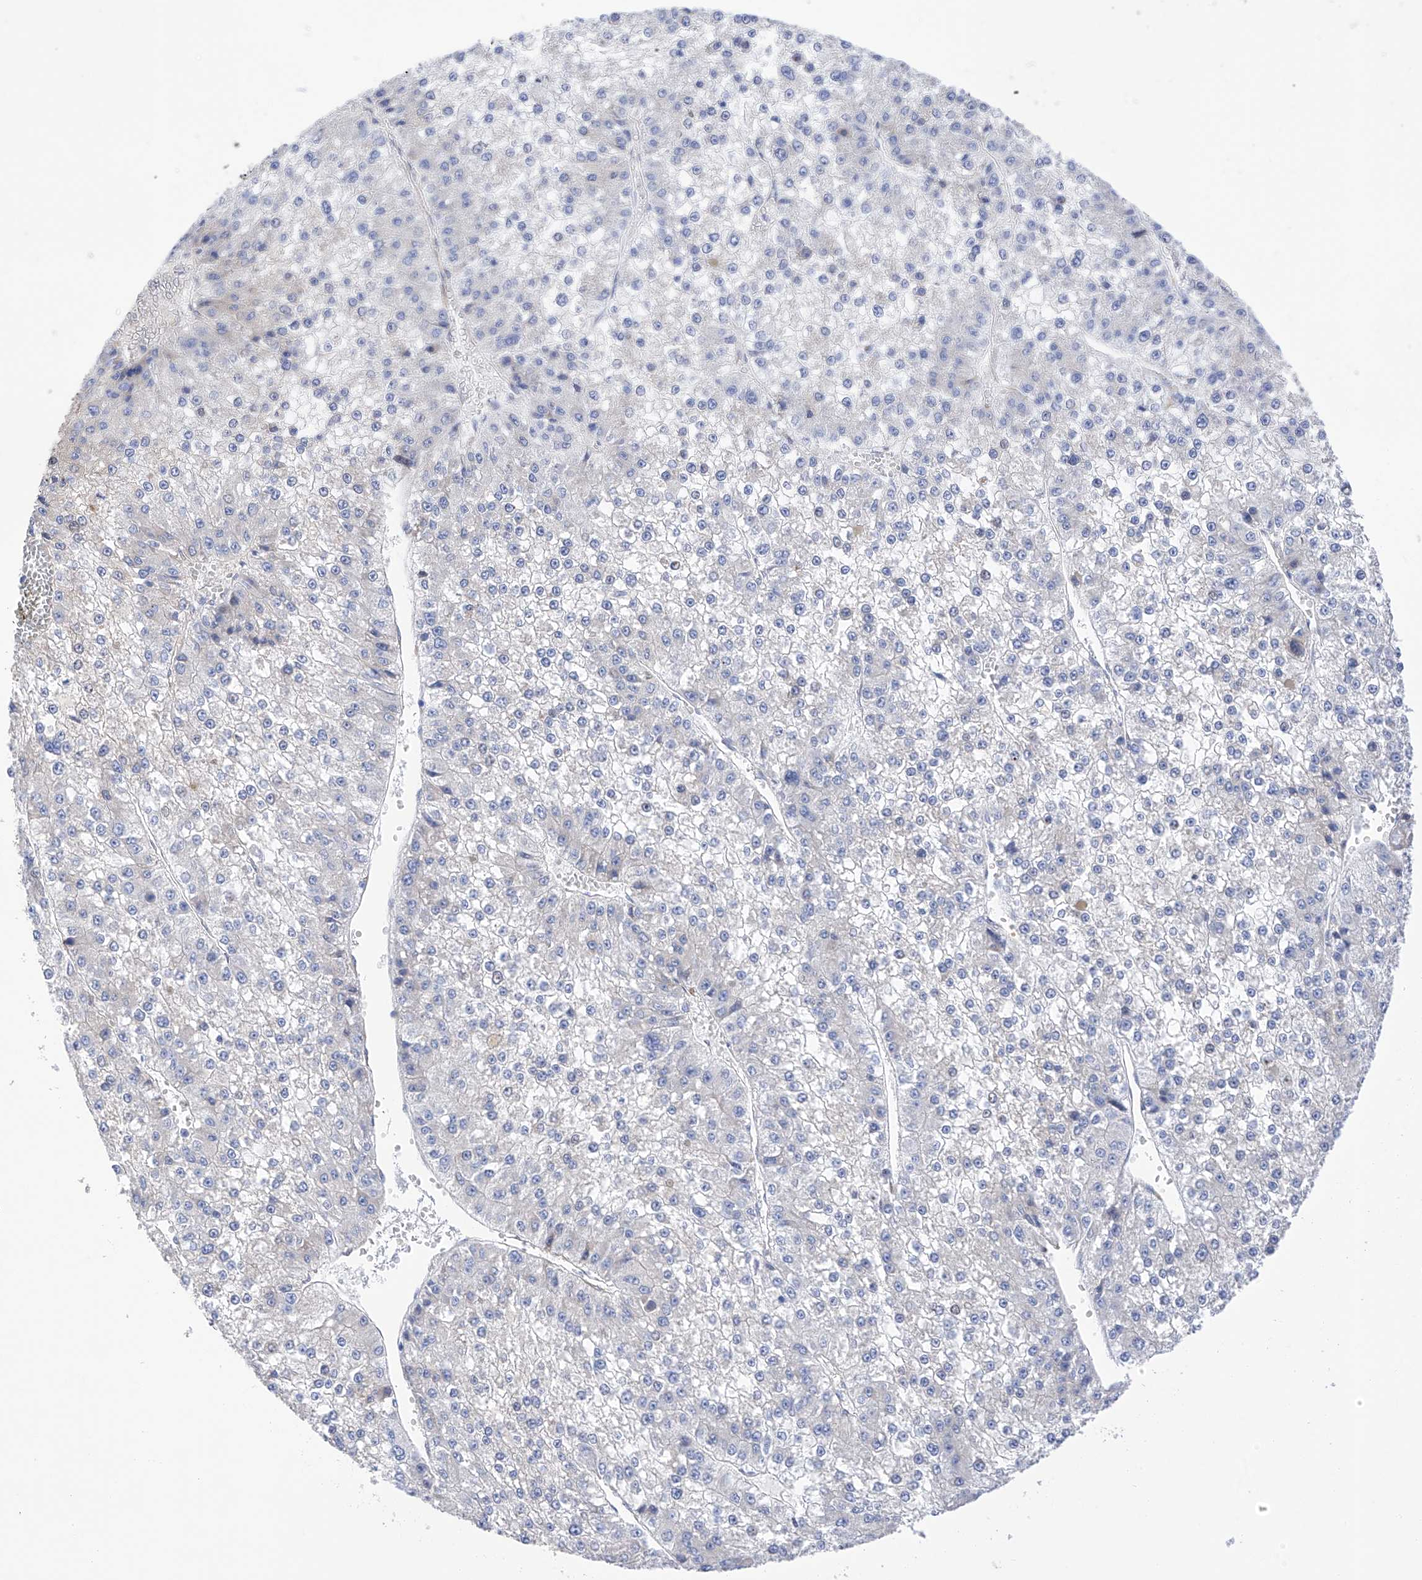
{"staining": {"intensity": "negative", "quantity": "none", "location": "none"}, "tissue": "liver cancer", "cell_type": "Tumor cells", "image_type": "cancer", "snomed": [{"axis": "morphology", "description": "Carcinoma, Hepatocellular, NOS"}, {"axis": "topography", "description": "Liver"}], "caption": "This is an IHC histopathology image of liver cancer. There is no staining in tumor cells.", "gene": "PDIA5", "patient": {"sex": "female", "age": 73}}